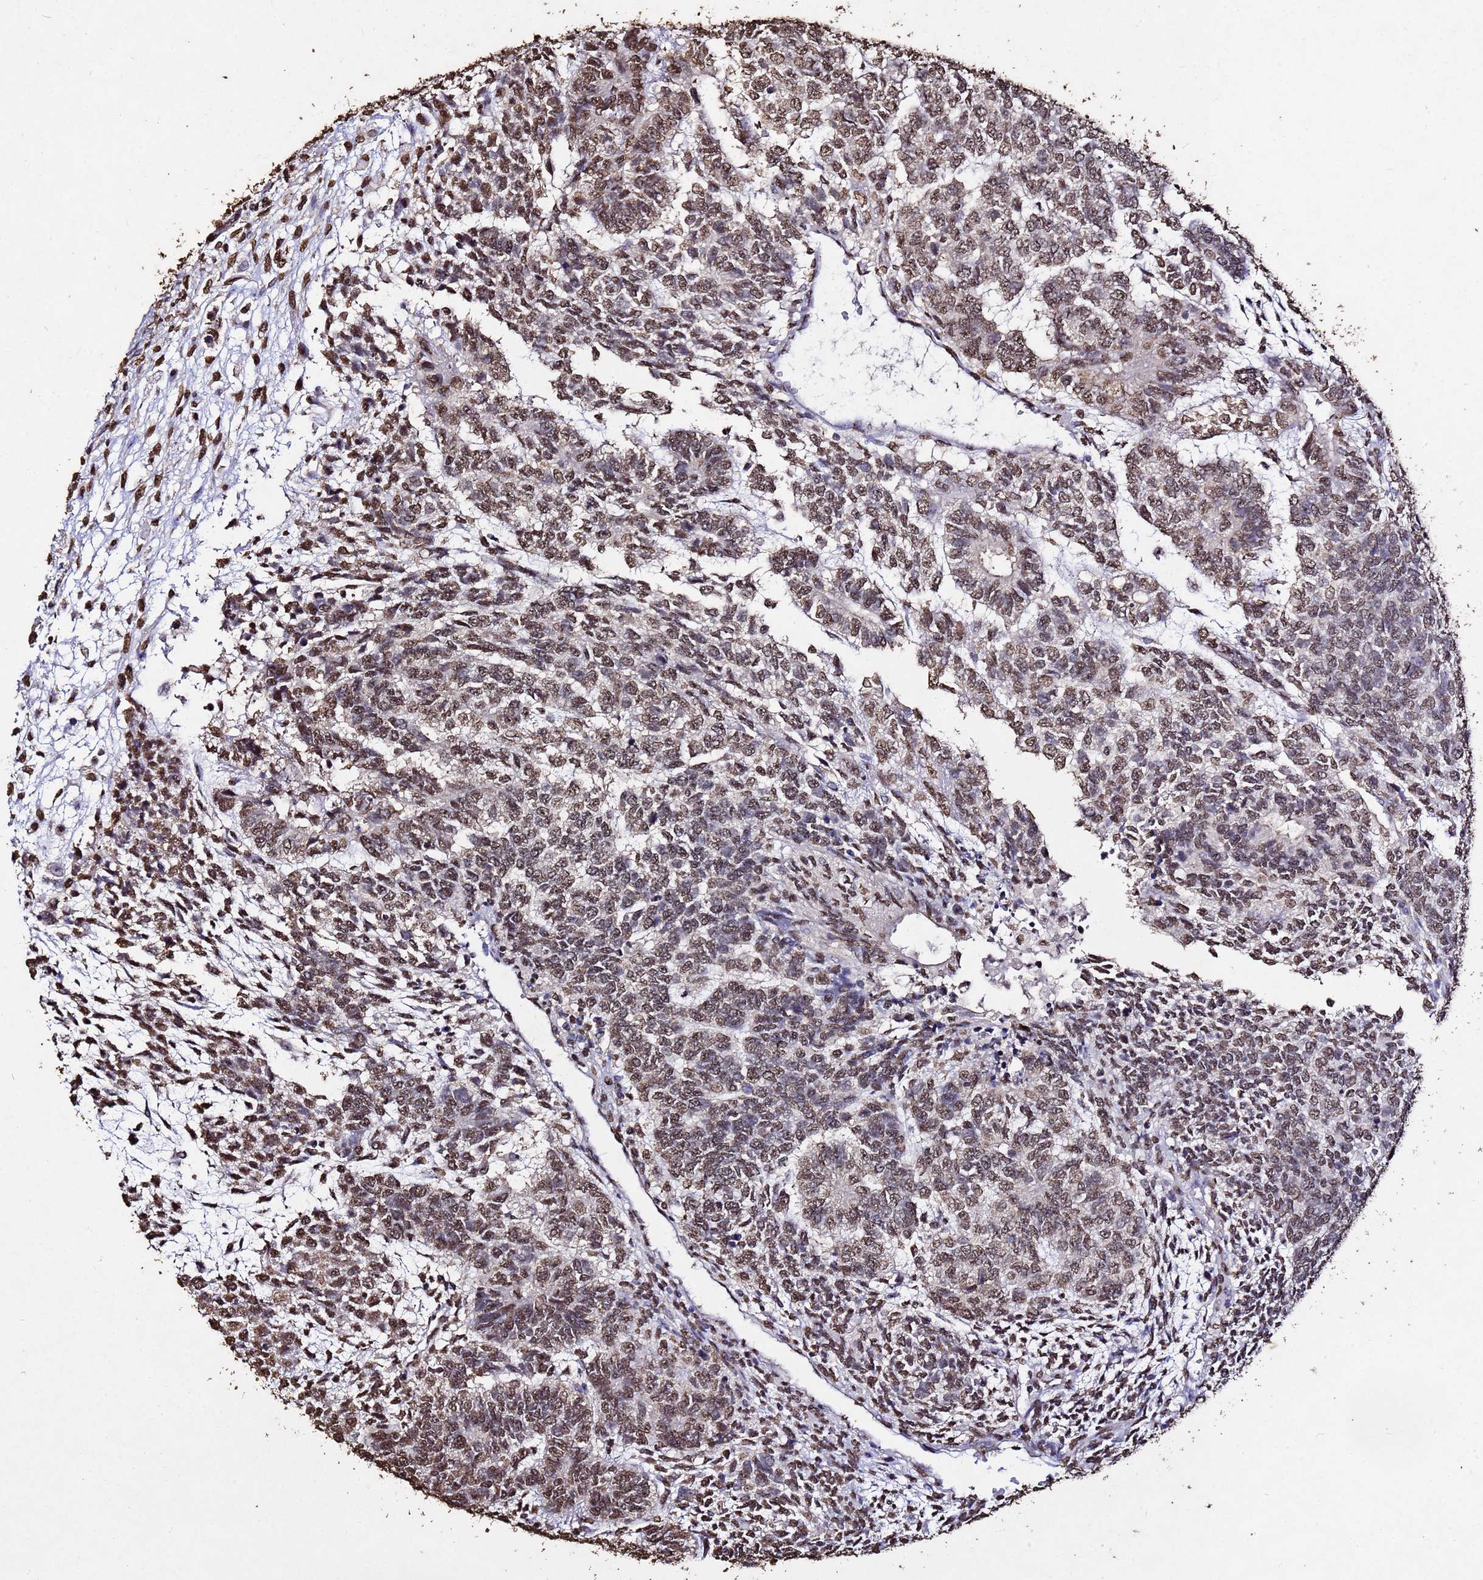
{"staining": {"intensity": "moderate", "quantity": ">75%", "location": "nuclear"}, "tissue": "testis cancer", "cell_type": "Tumor cells", "image_type": "cancer", "snomed": [{"axis": "morphology", "description": "Carcinoma, Embryonal, NOS"}, {"axis": "topography", "description": "Testis"}], "caption": "IHC histopathology image of human testis embryonal carcinoma stained for a protein (brown), which shows medium levels of moderate nuclear positivity in about >75% of tumor cells.", "gene": "MYOCD", "patient": {"sex": "male", "age": 23}}